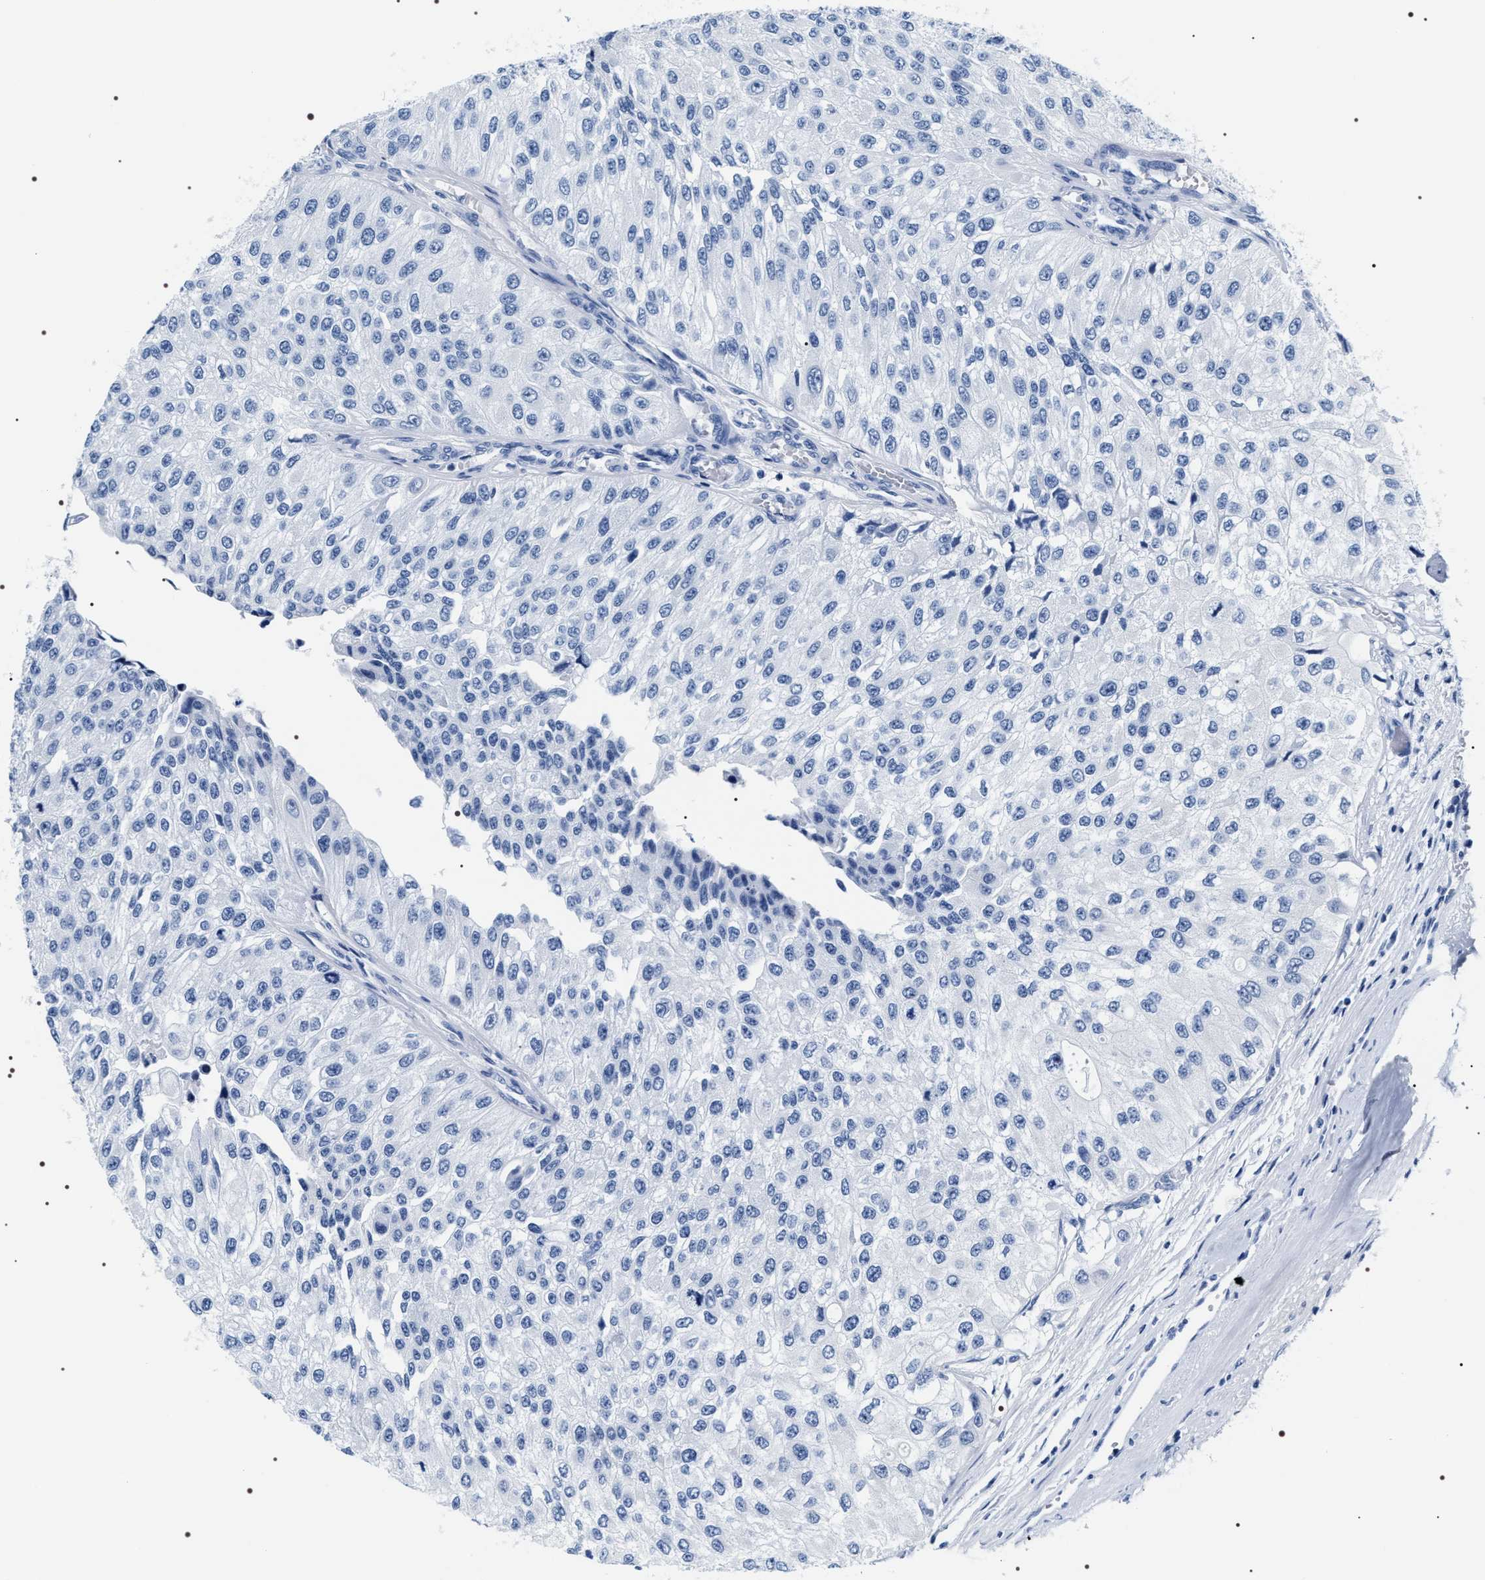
{"staining": {"intensity": "negative", "quantity": "none", "location": "none"}, "tissue": "urothelial cancer", "cell_type": "Tumor cells", "image_type": "cancer", "snomed": [{"axis": "morphology", "description": "Urothelial carcinoma, High grade"}, {"axis": "topography", "description": "Kidney"}, {"axis": "topography", "description": "Urinary bladder"}], "caption": "Micrograph shows no significant protein positivity in tumor cells of urothelial carcinoma (high-grade). (DAB immunohistochemistry (IHC) visualized using brightfield microscopy, high magnification).", "gene": "ADH4", "patient": {"sex": "male", "age": 77}}